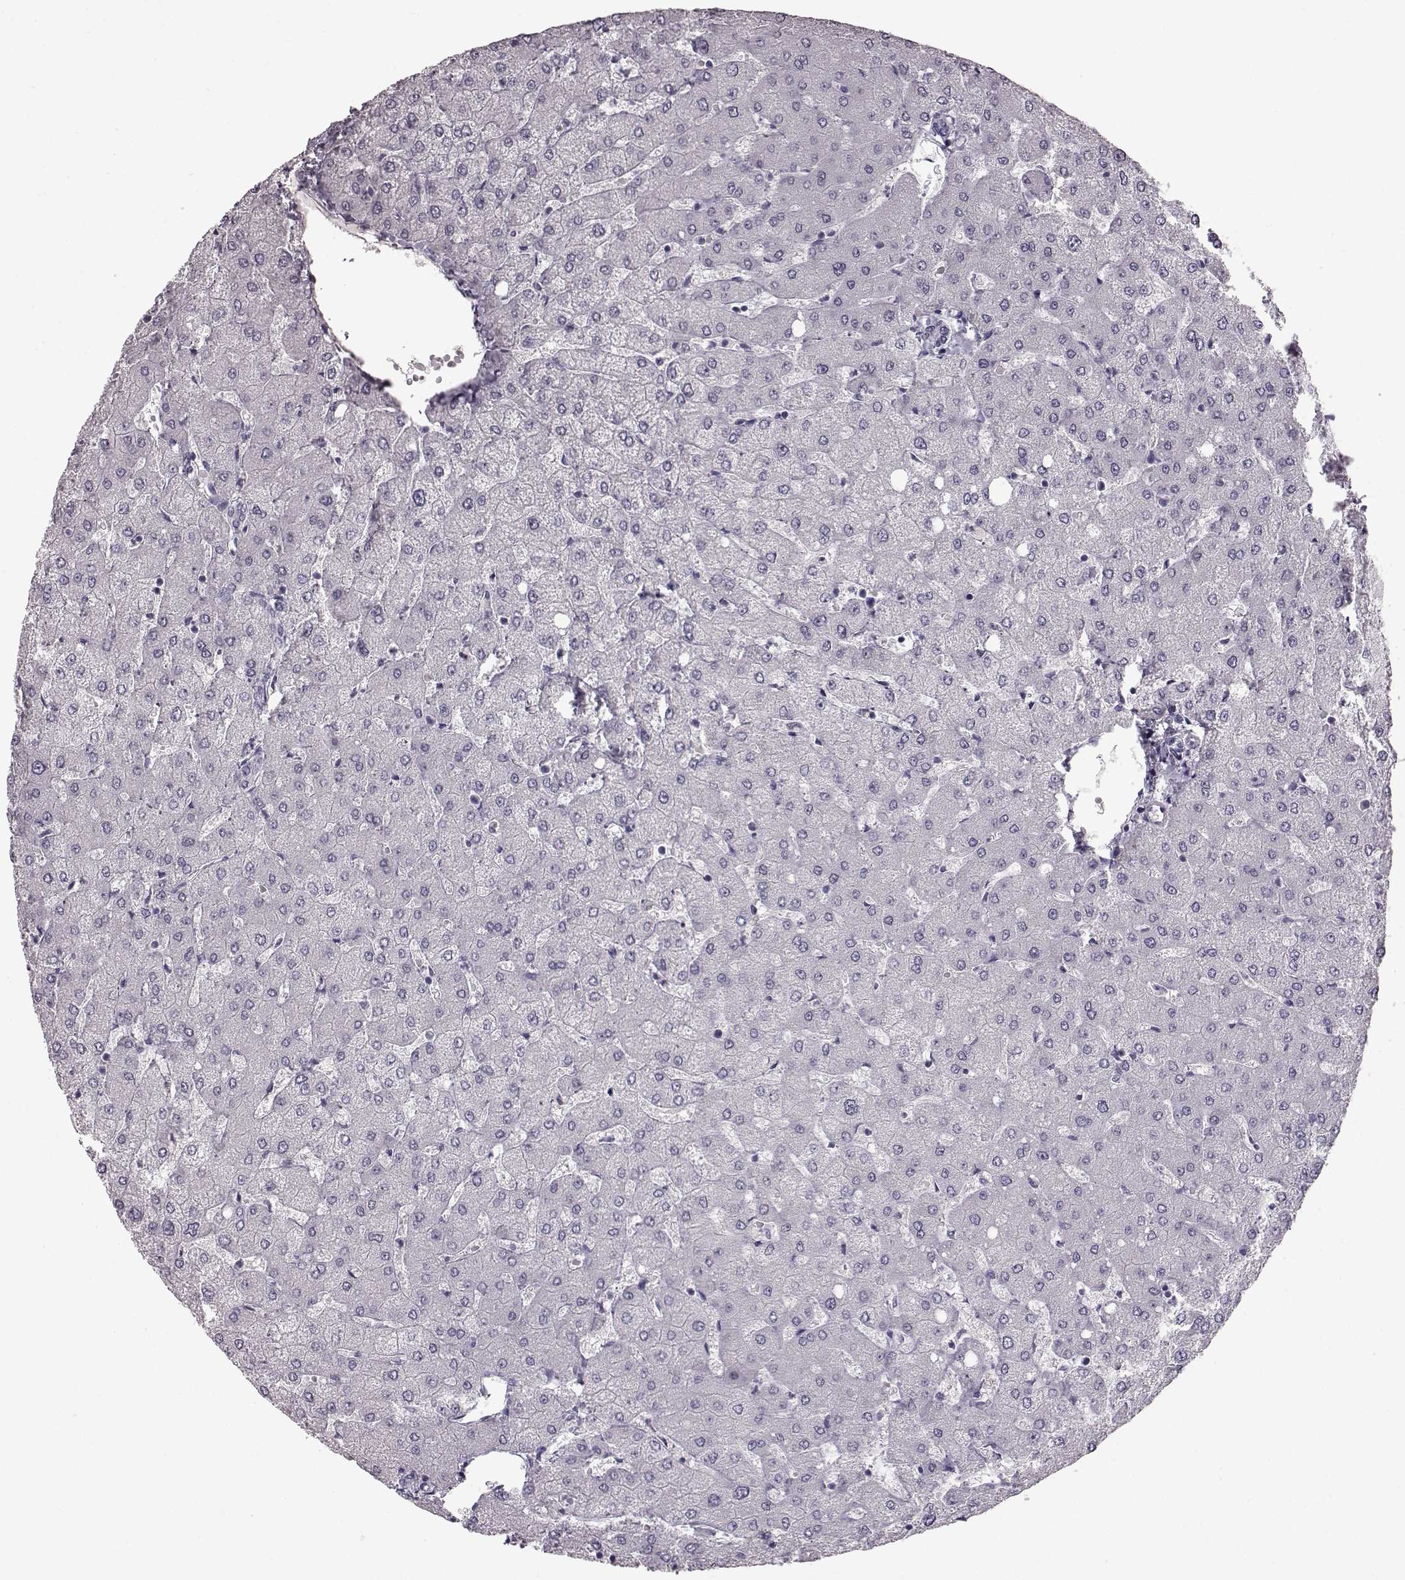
{"staining": {"intensity": "negative", "quantity": "none", "location": "none"}, "tissue": "liver", "cell_type": "Cholangiocytes", "image_type": "normal", "snomed": [{"axis": "morphology", "description": "Normal tissue, NOS"}, {"axis": "topography", "description": "Liver"}], "caption": "Liver was stained to show a protein in brown. There is no significant positivity in cholangiocytes. (DAB (3,3'-diaminobenzidine) IHC with hematoxylin counter stain).", "gene": "TCHHL1", "patient": {"sex": "female", "age": 54}}